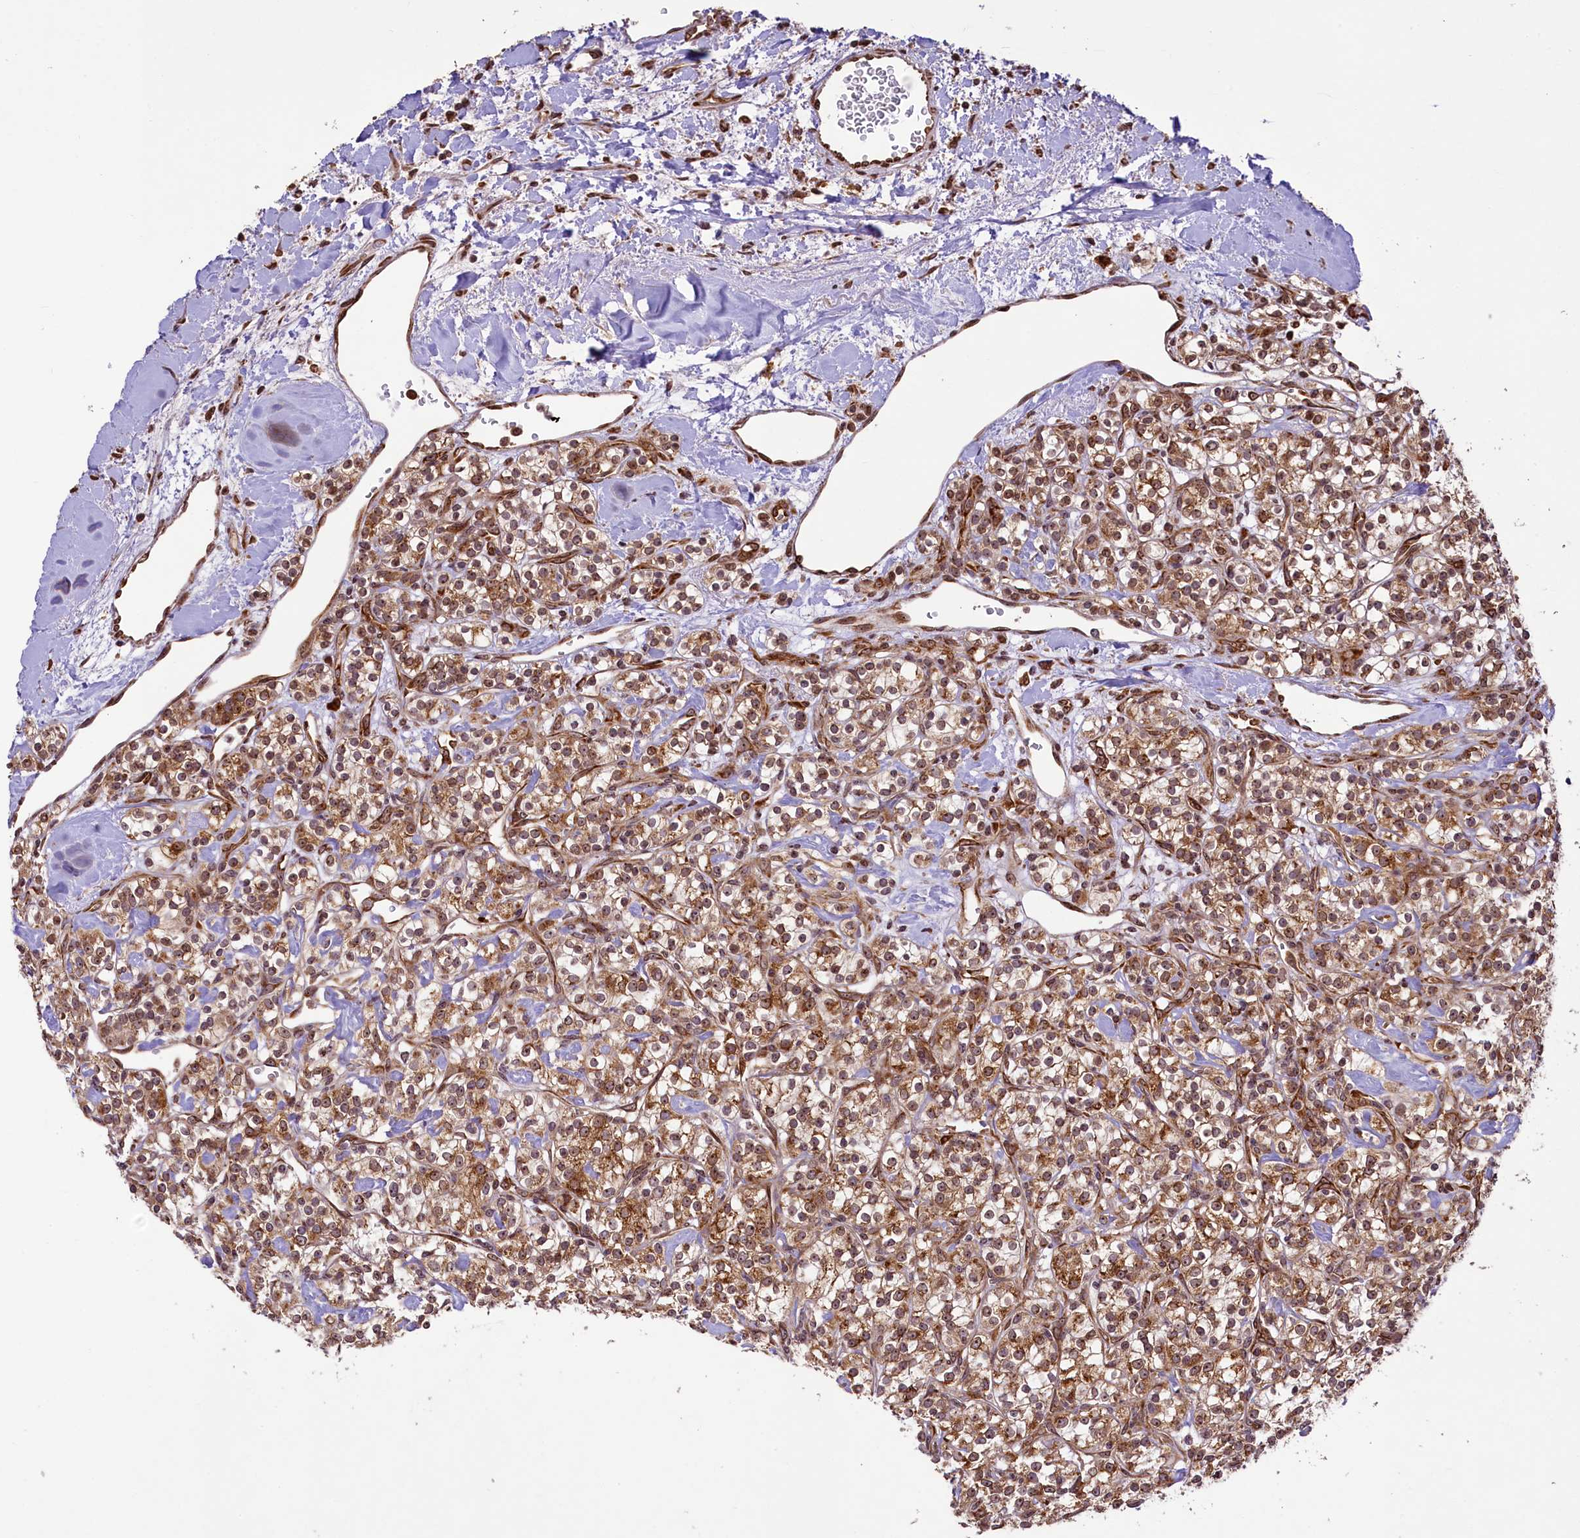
{"staining": {"intensity": "moderate", "quantity": ">75%", "location": "cytoplasmic/membranous"}, "tissue": "renal cancer", "cell_type": "Tumor cells", "image_type": "cancer", "snomed": [{"axis": "morphology", "description": "Adenocarcinoma, NOS"}, {"axis": "topography", "description": "Kidney"}], "caption": "The image shows a brown stain indicating the presence of a protein in the cytoplasmic/membranous of tumor cells in renal cancer (adenocarcinoma).", "gene": "LARP4", "patient": {"sex": "male", "age": 77}}